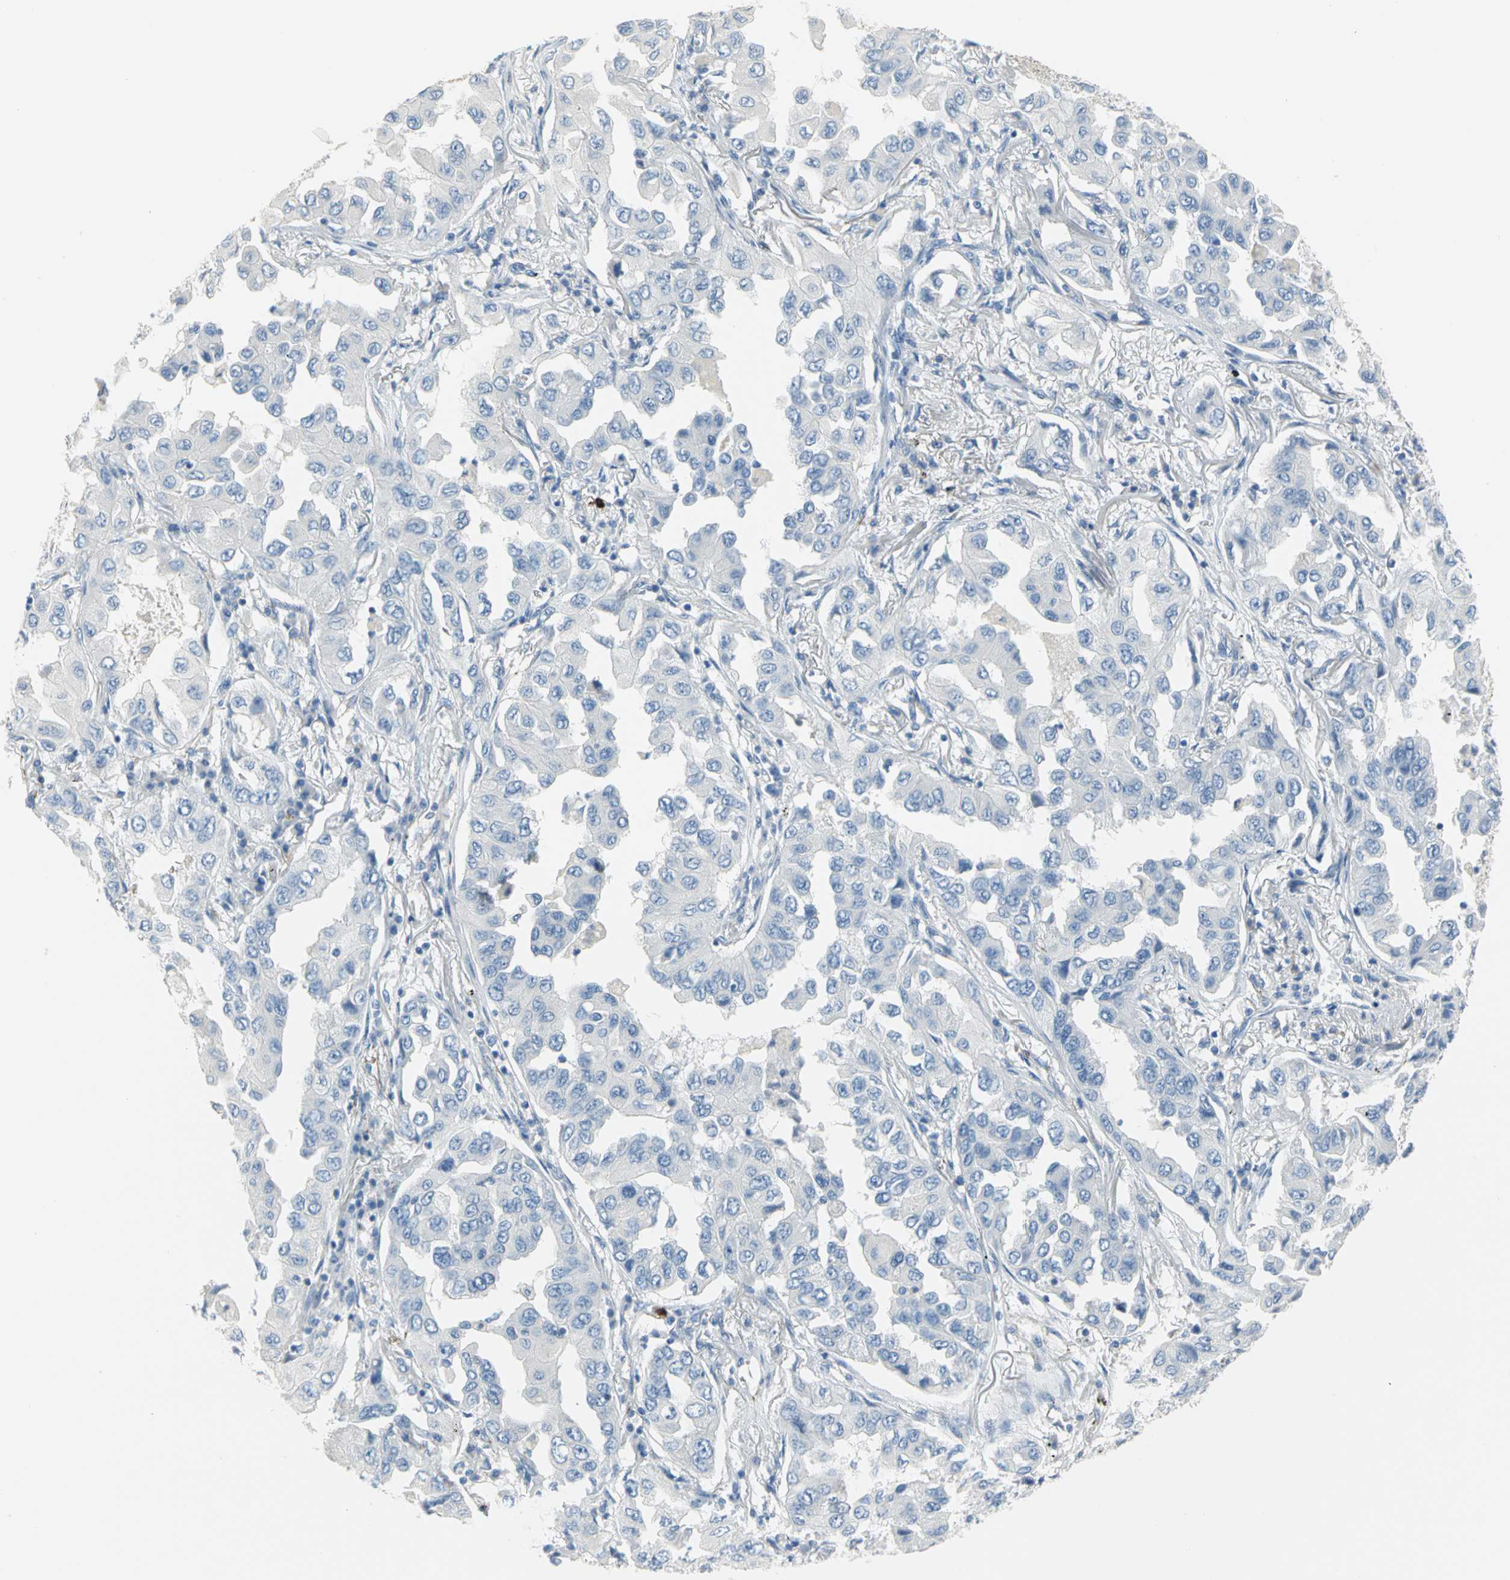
{"staining": {"intensity": "negative", "quantity": "none", "location": "none"}, "tissue": "lung cancer", "cell_type": "Tumor cells", "image_type": "cancer", "snomed": [{"axis": "morphology", "description": "Adenocarcinoma, NOS"}, {"axis": "topography", "description": "Lung"}], "caption": "Immunohistochemistry micrograph of neoplastic tissue: adenocarcinoma (lung) stained with DAB exhibits no significant protein staining in tumor cells.", "gene": "ALOX15", "patient": {"sex": "female", "age": 65}}